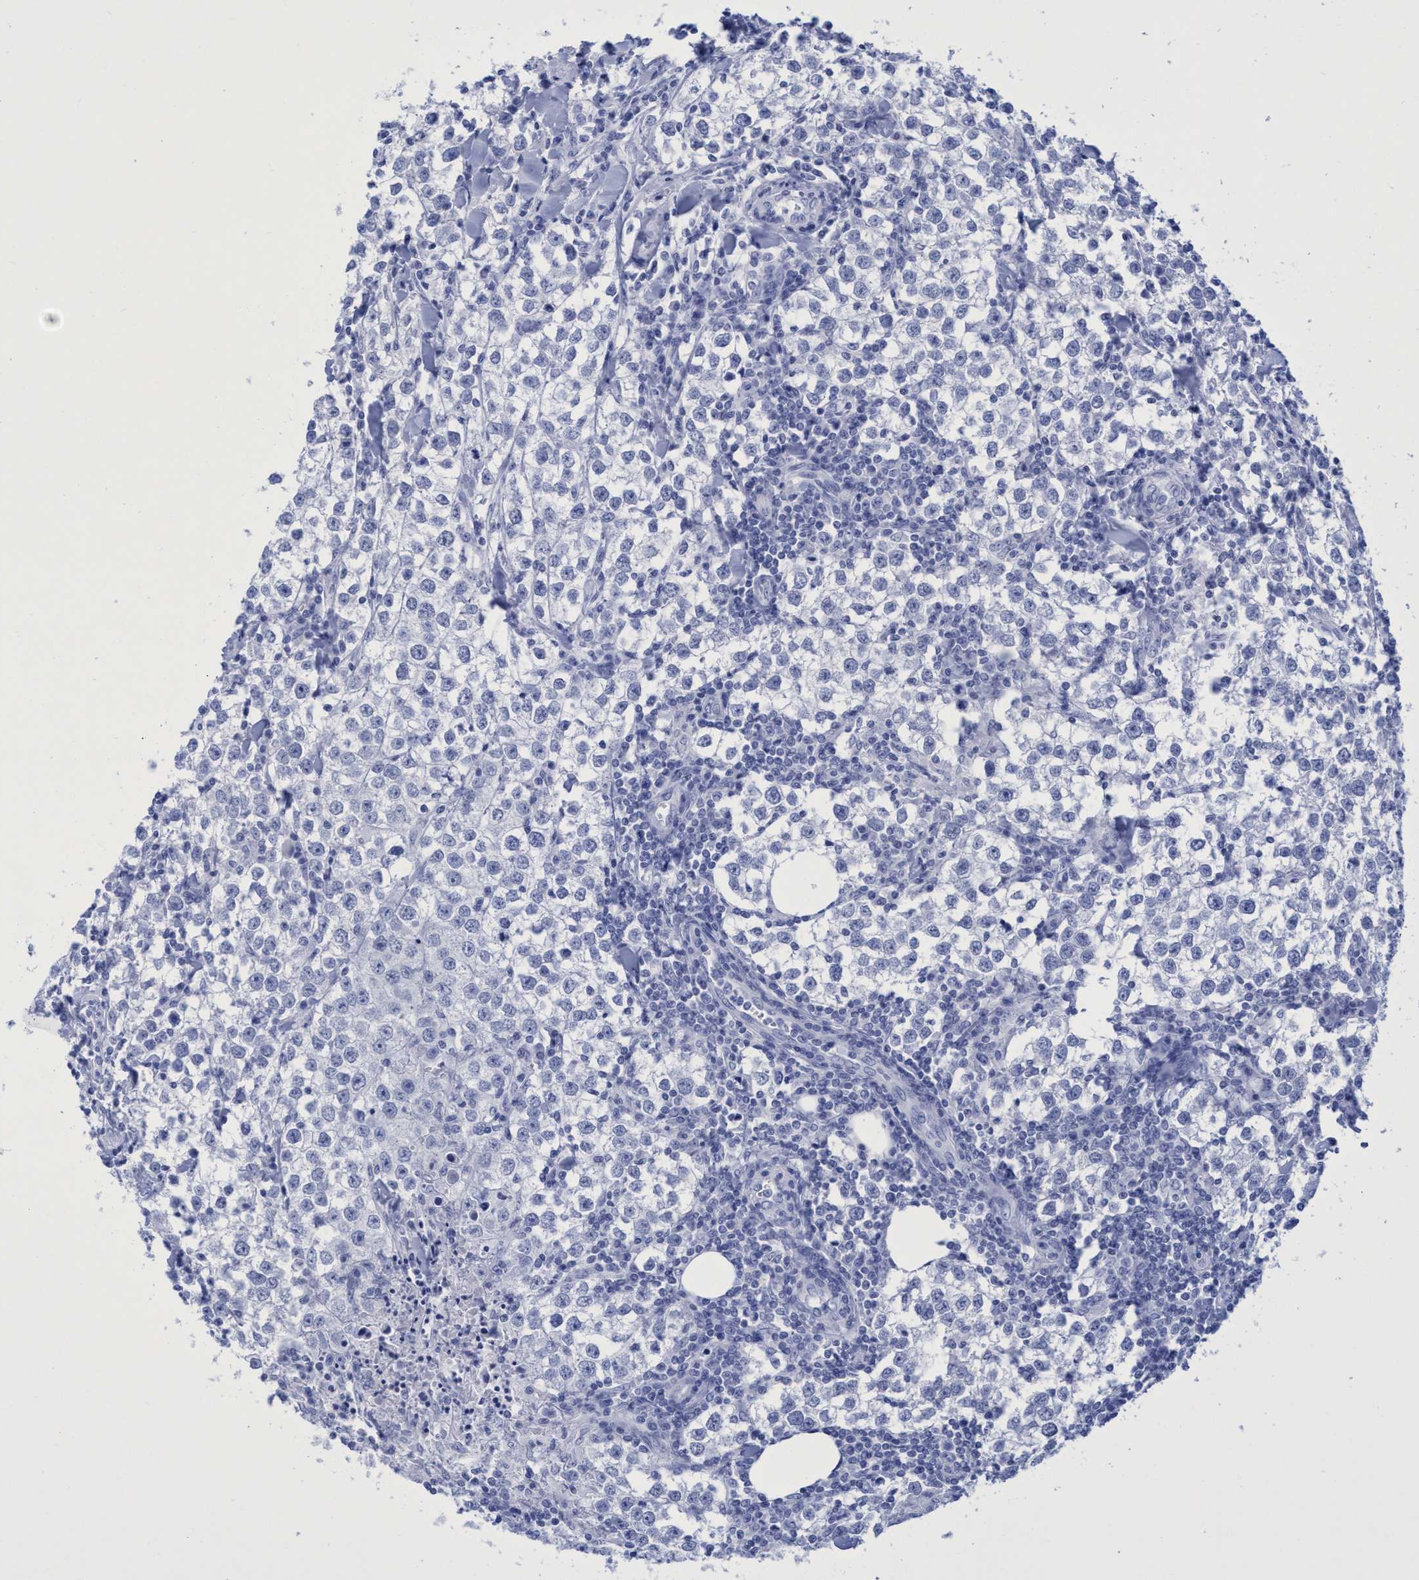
{"staining": {"intensity": "negative", "quantity": "none", "location": "none"}, "tissue": "testis cancer", "cell_type": "Tumor cells", "image_type": "cancer", "snomed": [{"axis": "morphology", "description": "Seminoma, NOS"}, {"axis": "morphology", "description": "Carcinoma, Embryonal, NOS"}, {"axis": "topography", "description": "Testis"}], "caption": "Testis cancer was stained to show a protein in brown. There is no significant positivity in tumor cells.", "gene": "INSL6", "patient": {"sex": "male", "age": 36}}